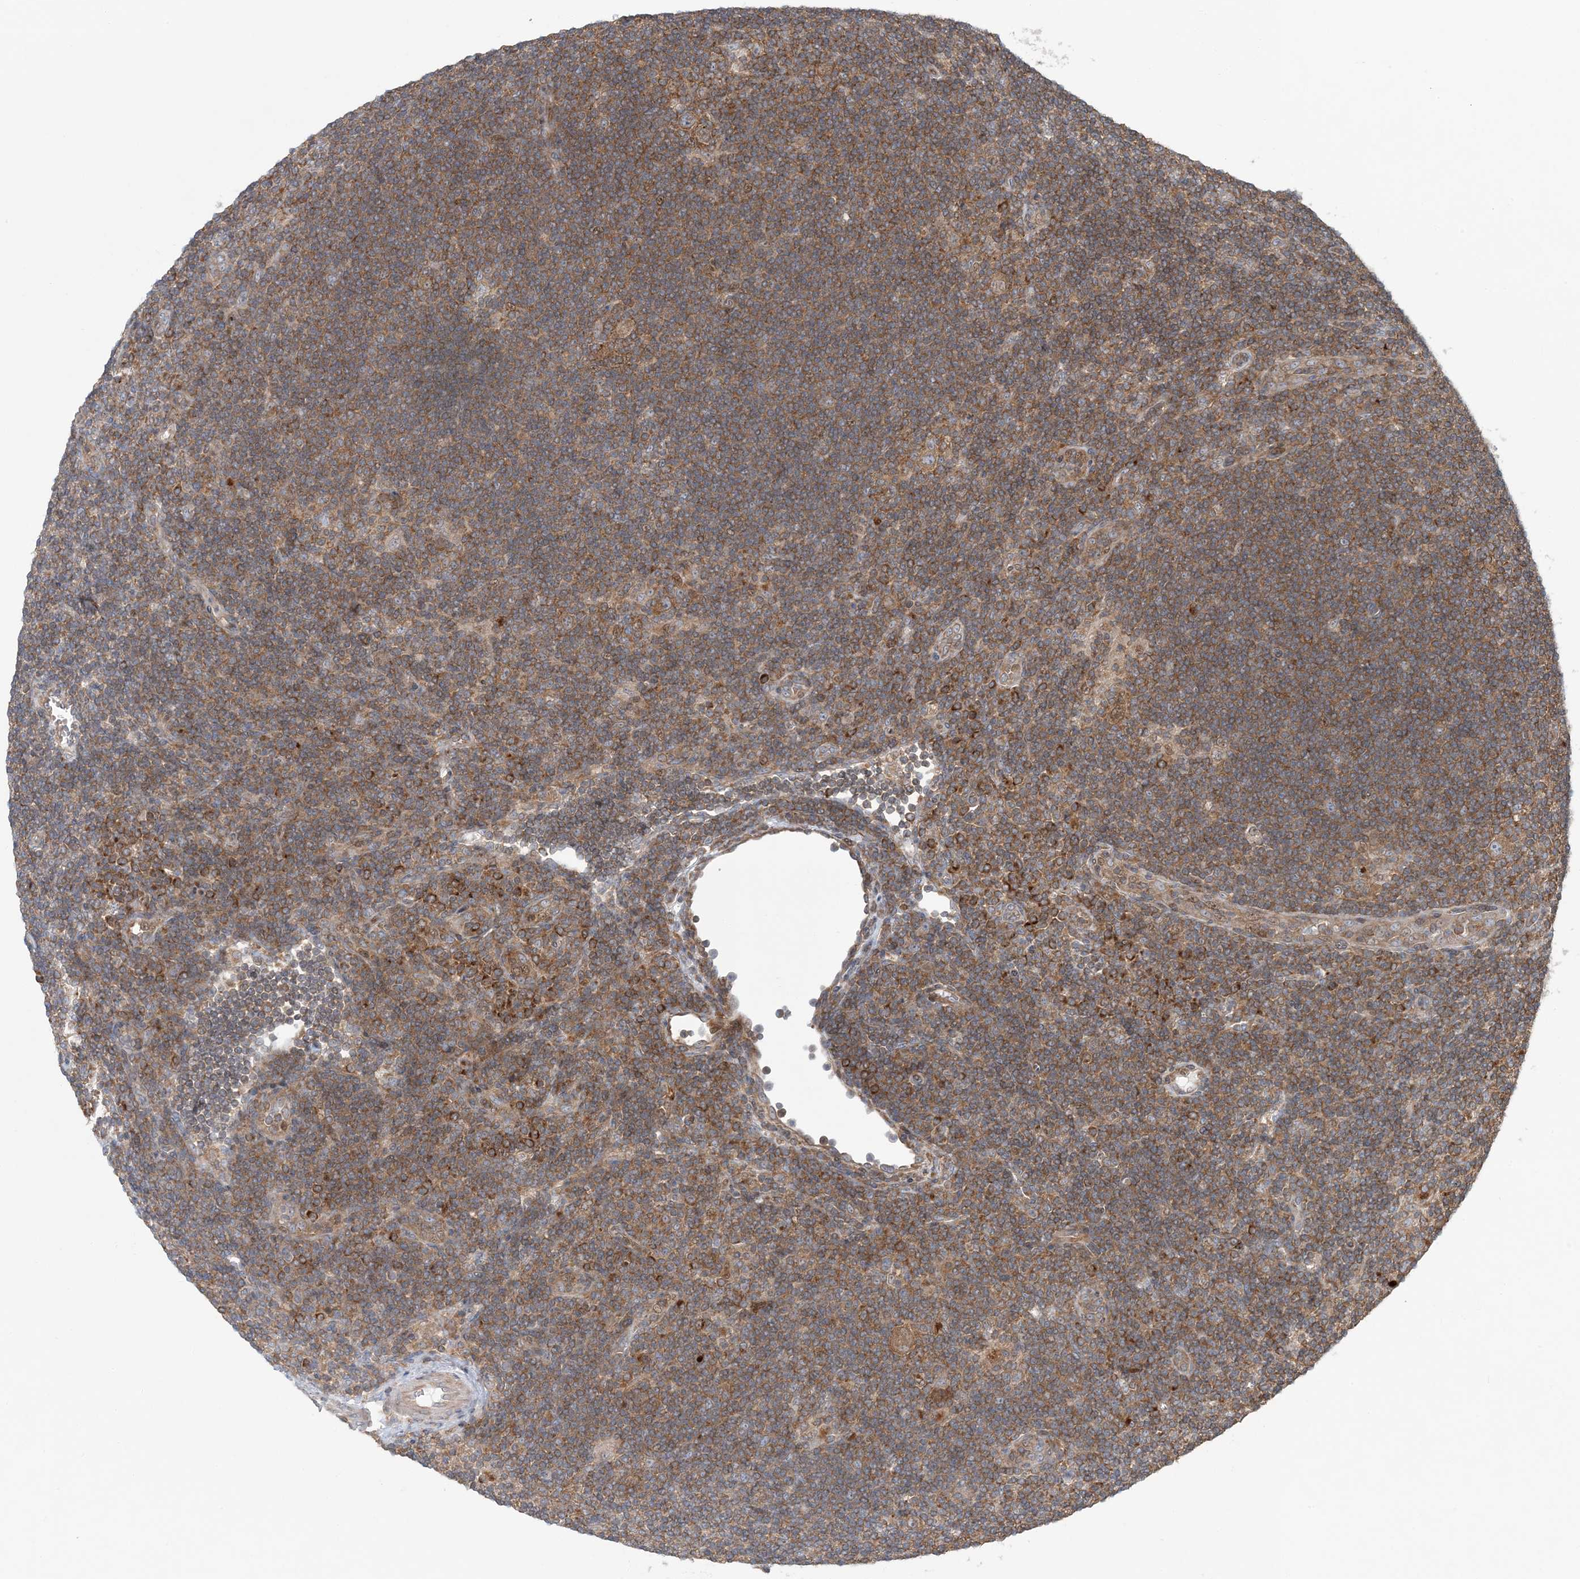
{"staining": {"intensity": "weak", "quantity": ">75%", "location": "cytoplasmic/membranous"}, "tissue": "lymphoma", "cell_type": "Tumor cells", "image_type": "cancer", "snomed": [{"axis": "morphology", "description": "Hodgkin's disease, NOS"}, {"axis": "topography", "description": "Lymph node"}], "caption": "This micrograph displays immunohistochemistry (IHC) staining of Hodgkin's disease, with low weak cytoplasmic/membranous staining in approximately >75% of tumor cells.", "gene": "ATP13A2", "patient": {"sex": "female", "age": 57}}